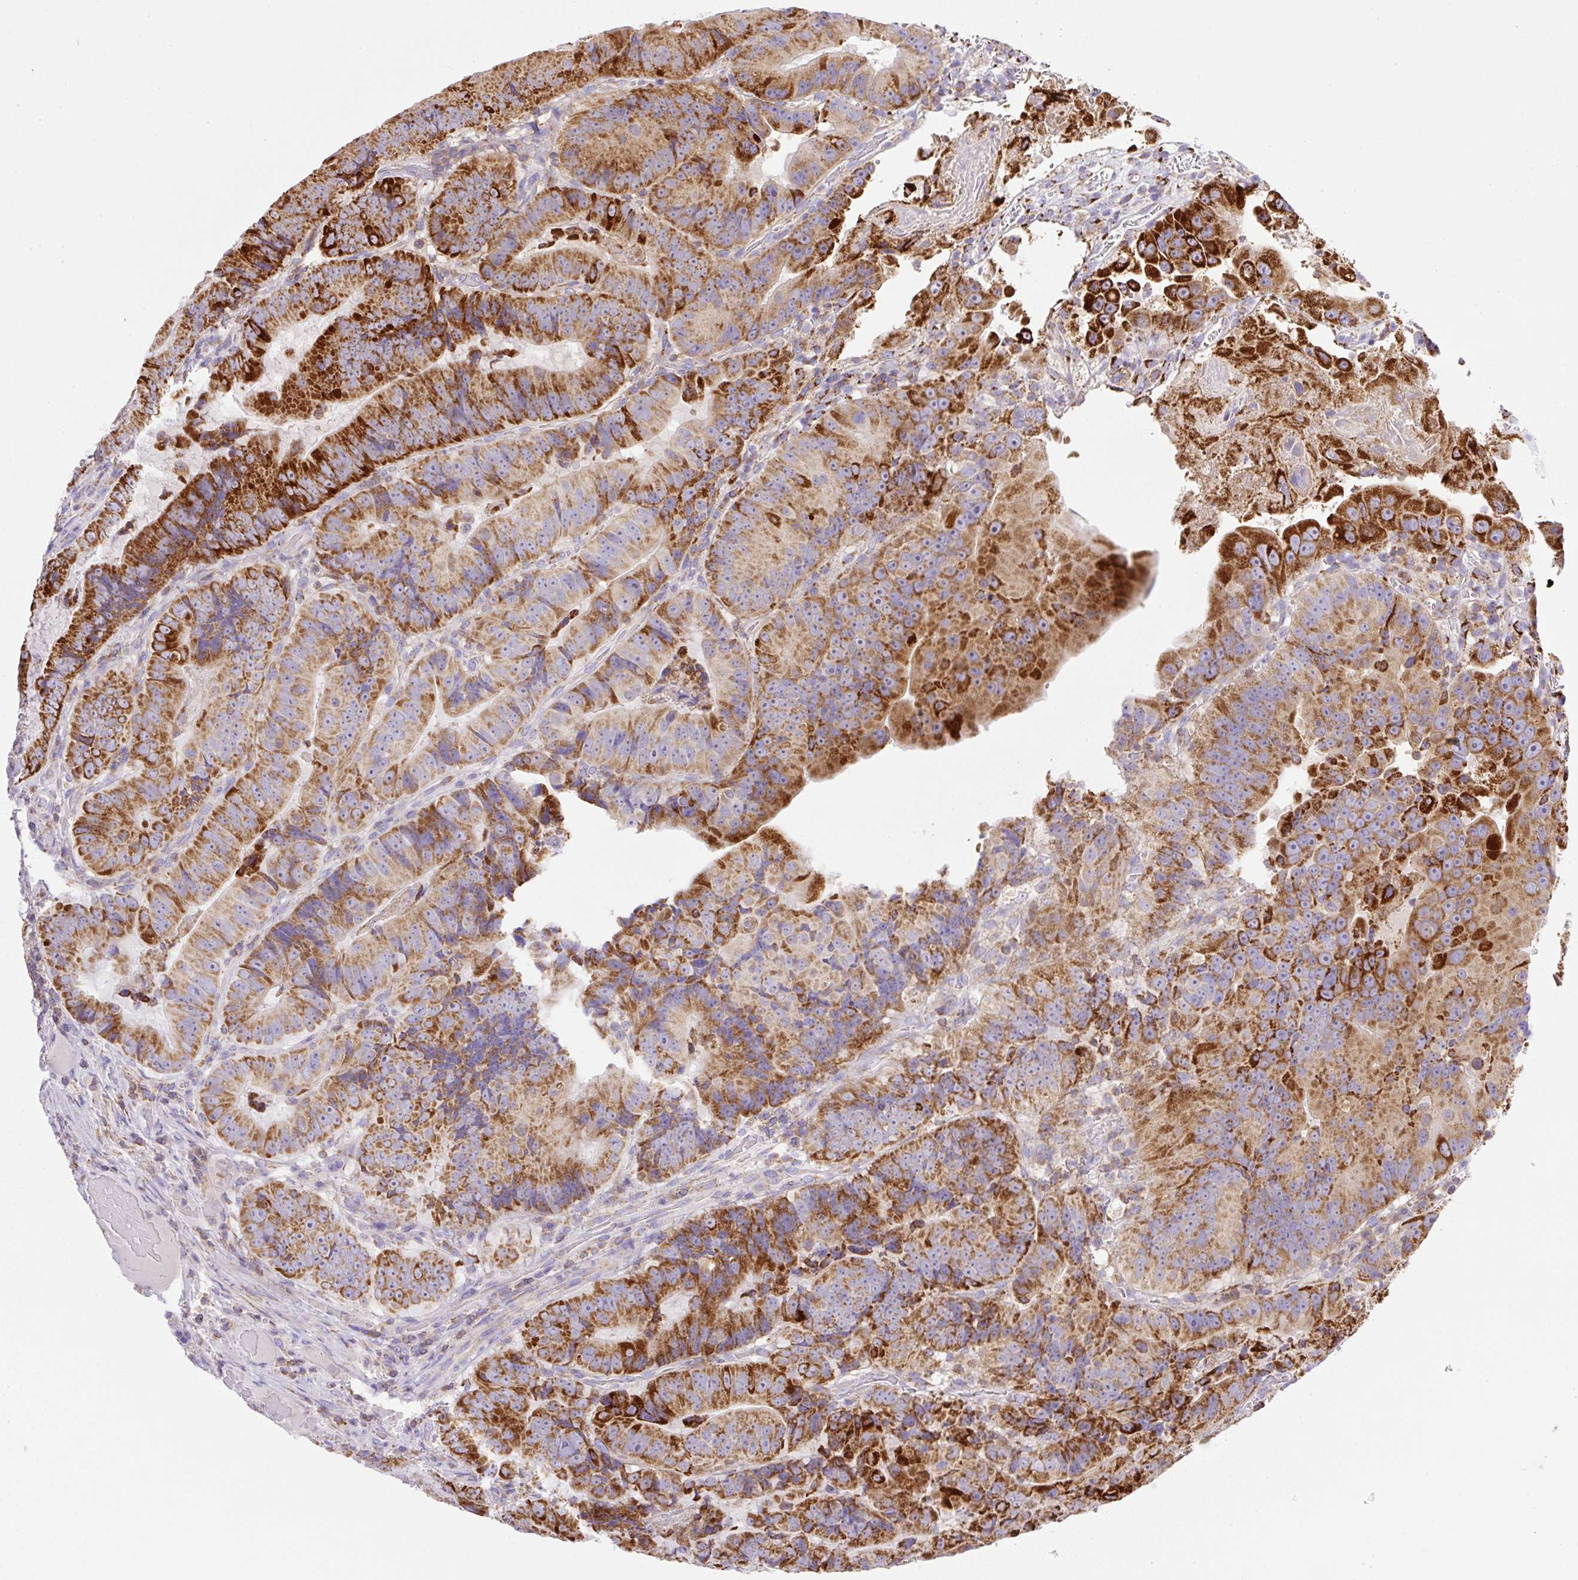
{"staining": {"intensity": "strong", "quantity": "25%-75%", "location": "cytoplasmic/membranous"}, "tissue": "colorectal cancer", "cell_type": "Tumor cells", "image_type": "cancer", "snomed": [{"axis": "morphology", "description": "Adenocarcinoma, NOS"}, {"axis": "topography", "description": "Colon"}], "caption": "IHC (DAB) staining of human colorectal adenocarcinoma displays strong cytoplasmic/membranous protein expression in about 25%-75% of tumor cells. The staining was performed using DAB (3,3'-diaminobenzidine), with brown indicating positive protein expression. Nuclei are stained blue with hematoxylin.", "gene": "NF1", "patient": {"sex": "female", "age": 86}}